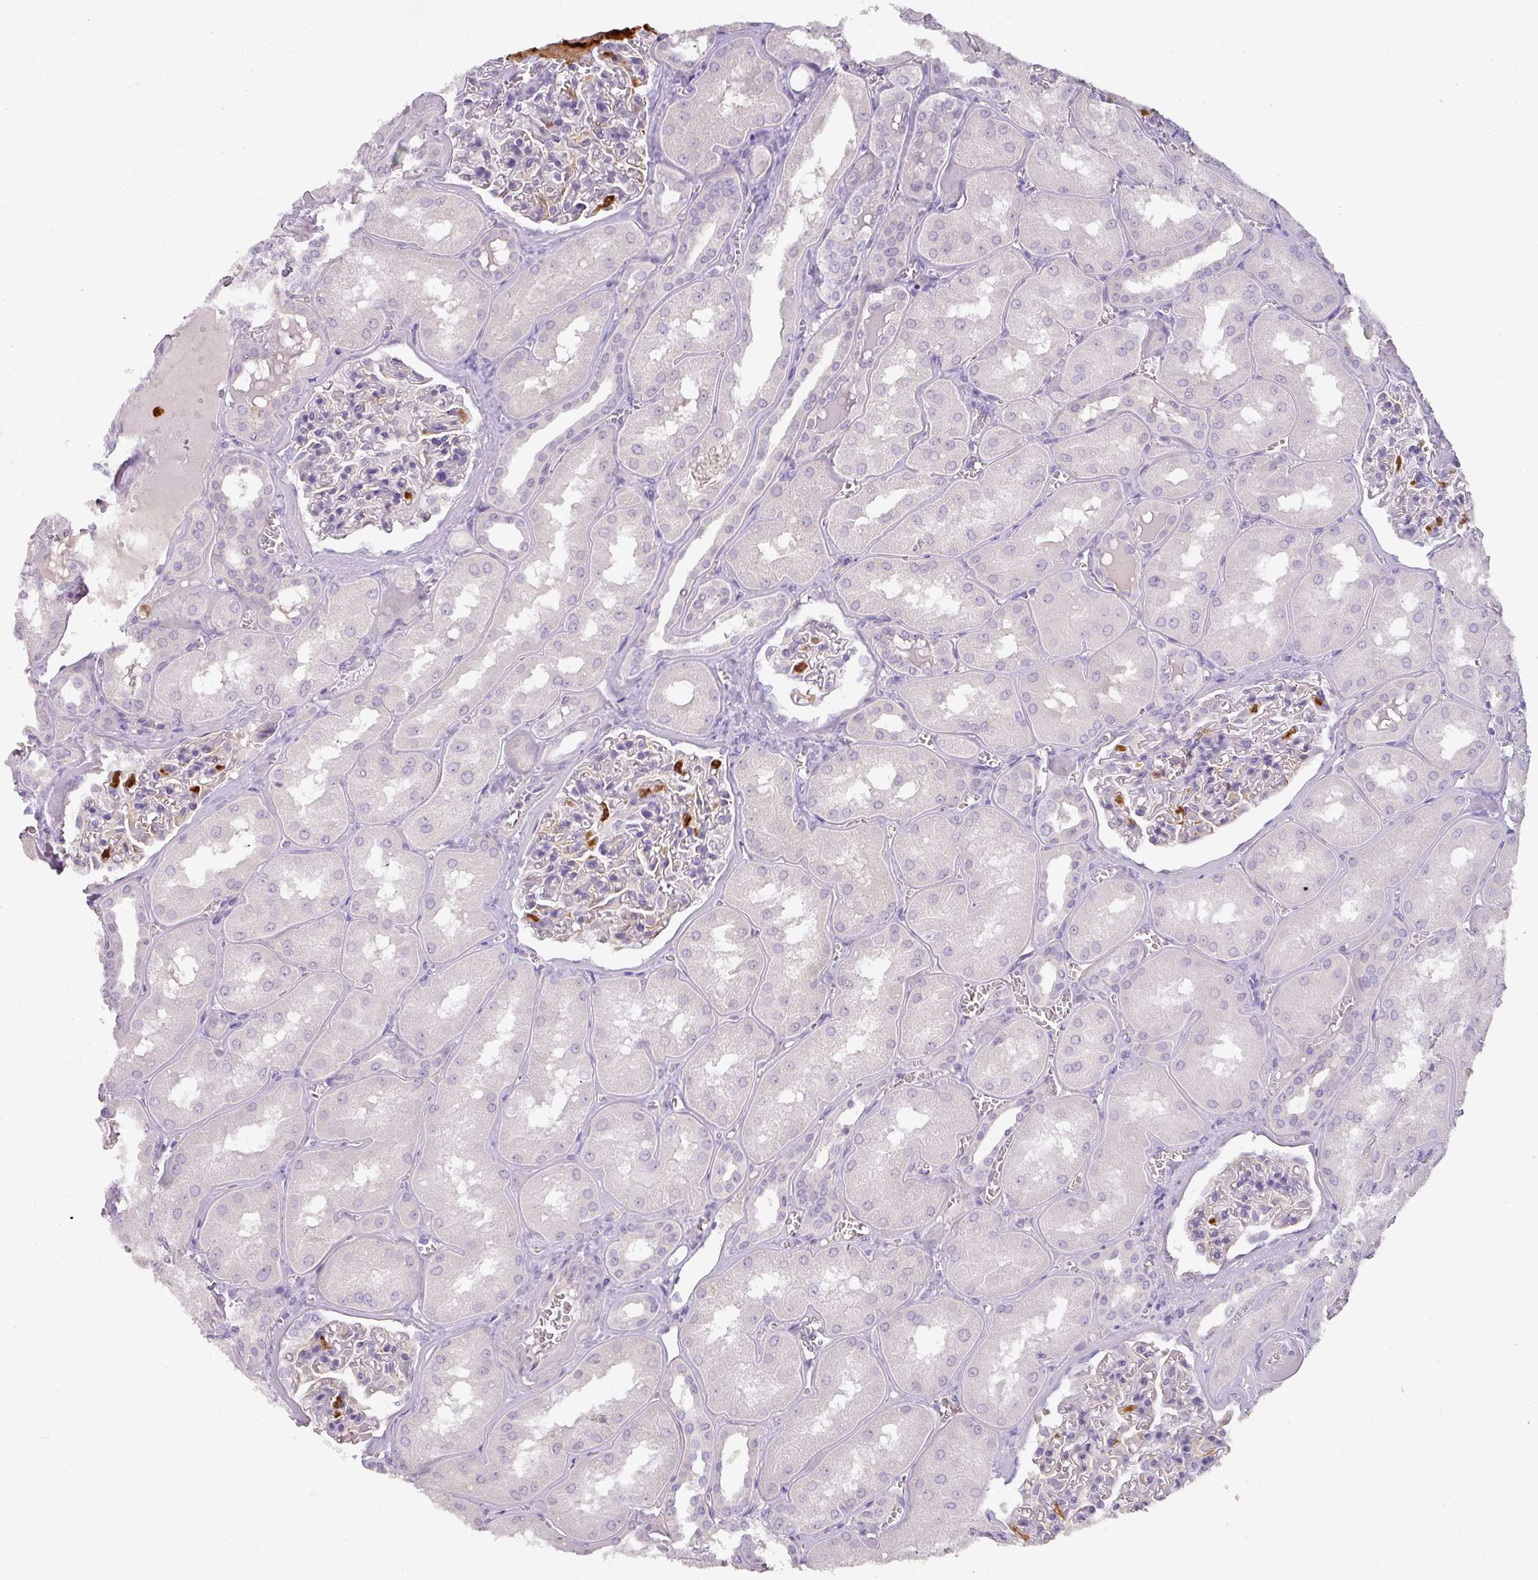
{"staining": {"intensity": "moderate", "quantity": "<25%", "location": "cytoplasmic/membranous"}, "tissue": "kidney", "cell_type": "Cells in glomeruli", "image_type": "normal", "snomed": [{"axis": "morphology", "description": "Normal tissue, NOS"}, {"axis": "topography", "description": "Kidney"}], "caption": "This photomicrograph exhibits immunohistochemistry (IHC) staining of unremarkable human kidney, with low moderate cytoplasmic/membranous staining in approximately <25% of cells in glomeruli.", "gene": "HHEX", "patient": {"sex": "male", "age": 61}}